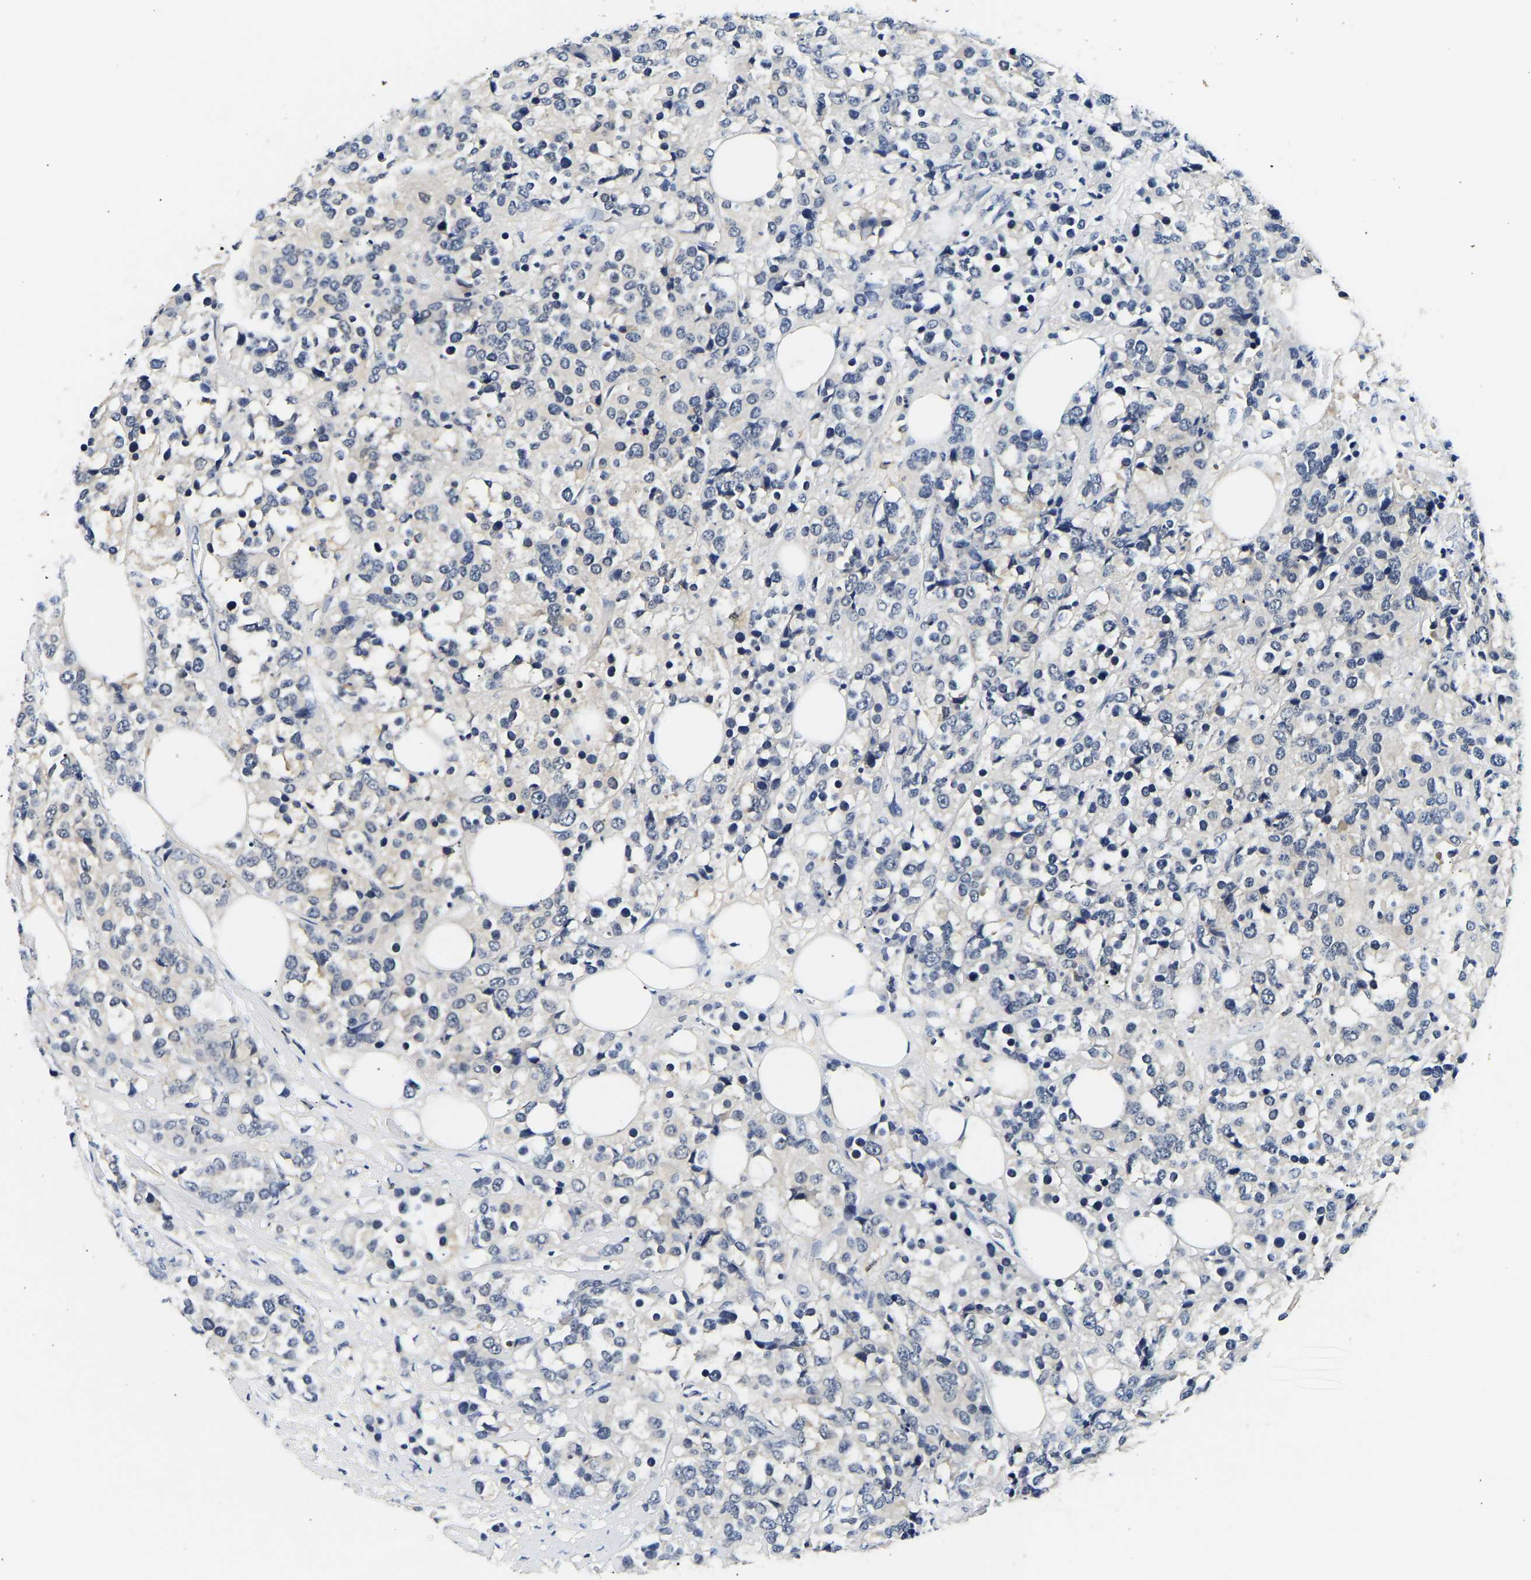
{"staining": {"intensity": "negative", "quantity": "none", "location": "none"}, "tissue": "breast cancer", "cell_type": "Tumor cells", "image_type": "cancer", "snomed": [{"axis": "morphology", "description": "Lobular carcinoma"}, {"axis": "topography", "description": "Breast"}], "caption": "The immunohistochemistry image has no significant expression in tumor cells of breast lobular carcinoma tissue.", "gene": "UCHL3", "patient": {"sex": "female", "age": 59}}